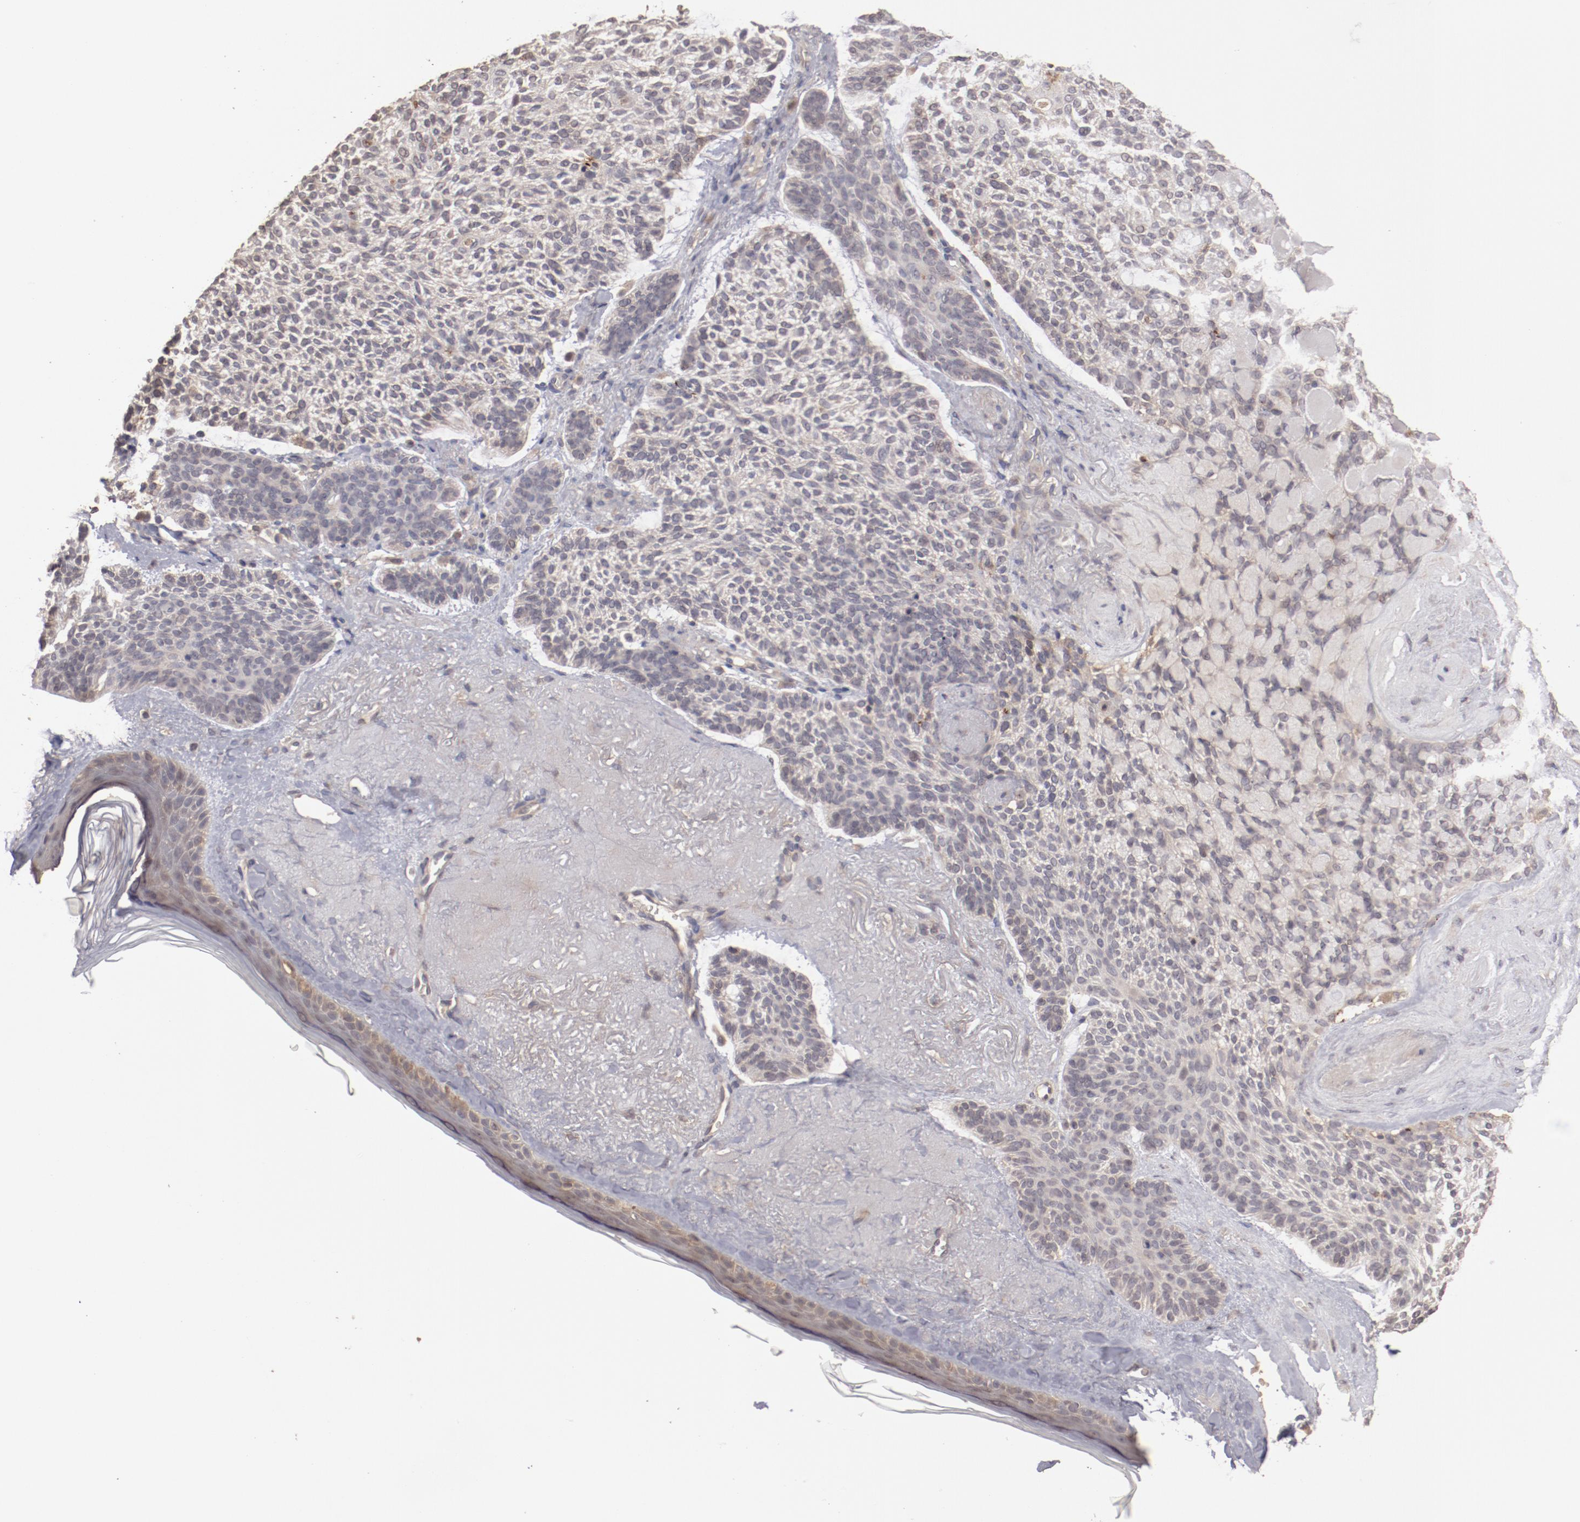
{"staining": {"intensity": "weak", "quantity": "<25%", "location": "cytoplasmic/membranous"}, "tissue": "skin cancer", "cell_type": "Tumor cells", "image_type": "cancer", "snomed": [{"axis": "morphology", "description": "Normal tissue, NOS"}, {"axis": "morphology", "description": "Basal cell carcinoma"}, {"axis": "topography", "description": "Skin"}], "caption": "IHC of human skin cancer (basal cell carcinoma) displays no positivity in tumor cells.", "gene": "LRRC75B", "patient": {"sex": "female", "age": 70}}